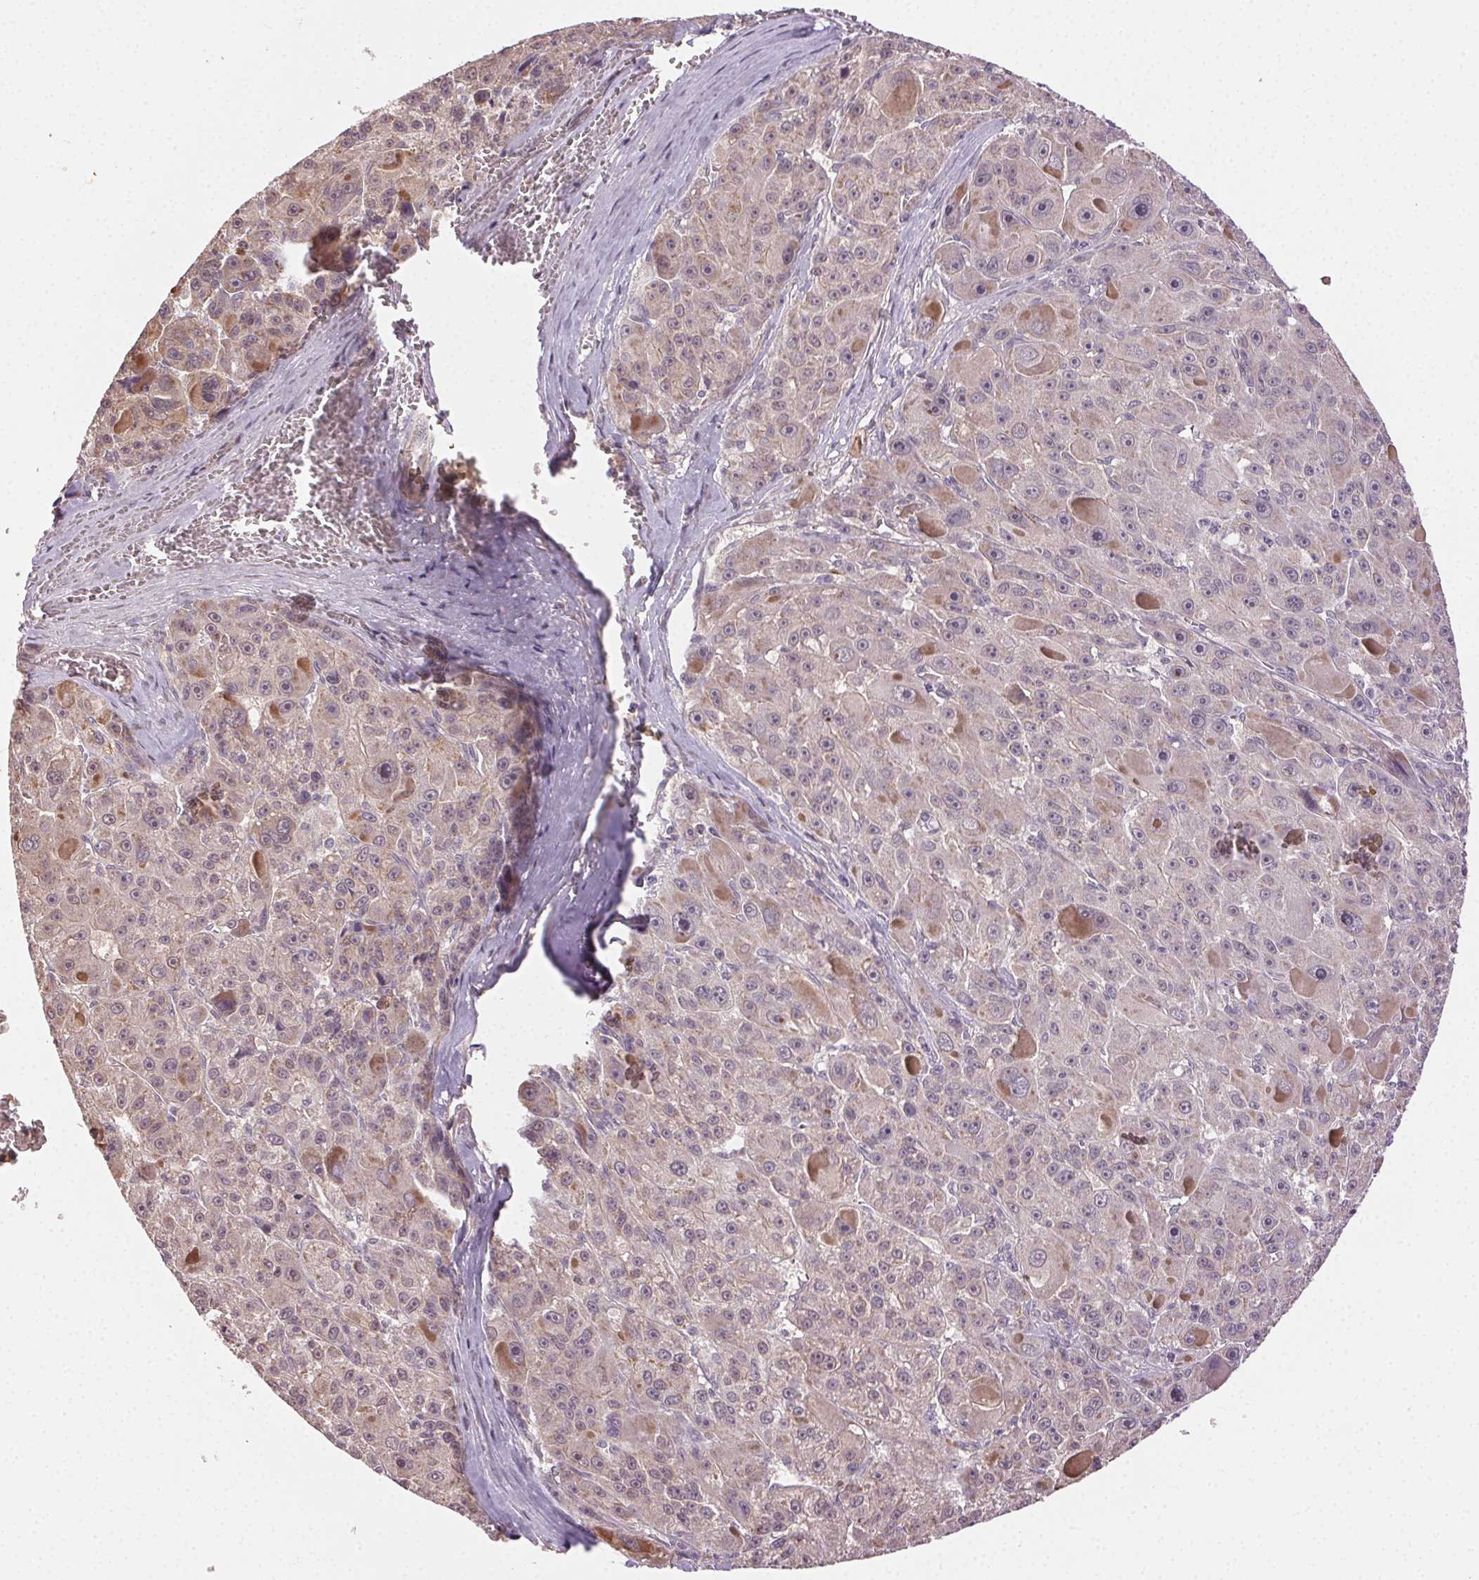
{"staining": {"intensity": "negative", "quantity": "none", "location": "none"}, "tissue": "liver cancer", "cell_type": "Tumor cells", "image_type": "cancer", "snomed": [{"axis": "morphology", "description": "Carcinoma, Hepatocellular, NOS"}, {"axis": "topography", "description": "Liver"}], "caption": "Protein analysis of liver hepatocellular carcinoma demonstrates no significant staining in tumor cells.", "gene": "ATP1B3", "patient": {"sex": "male", "age": 76}}